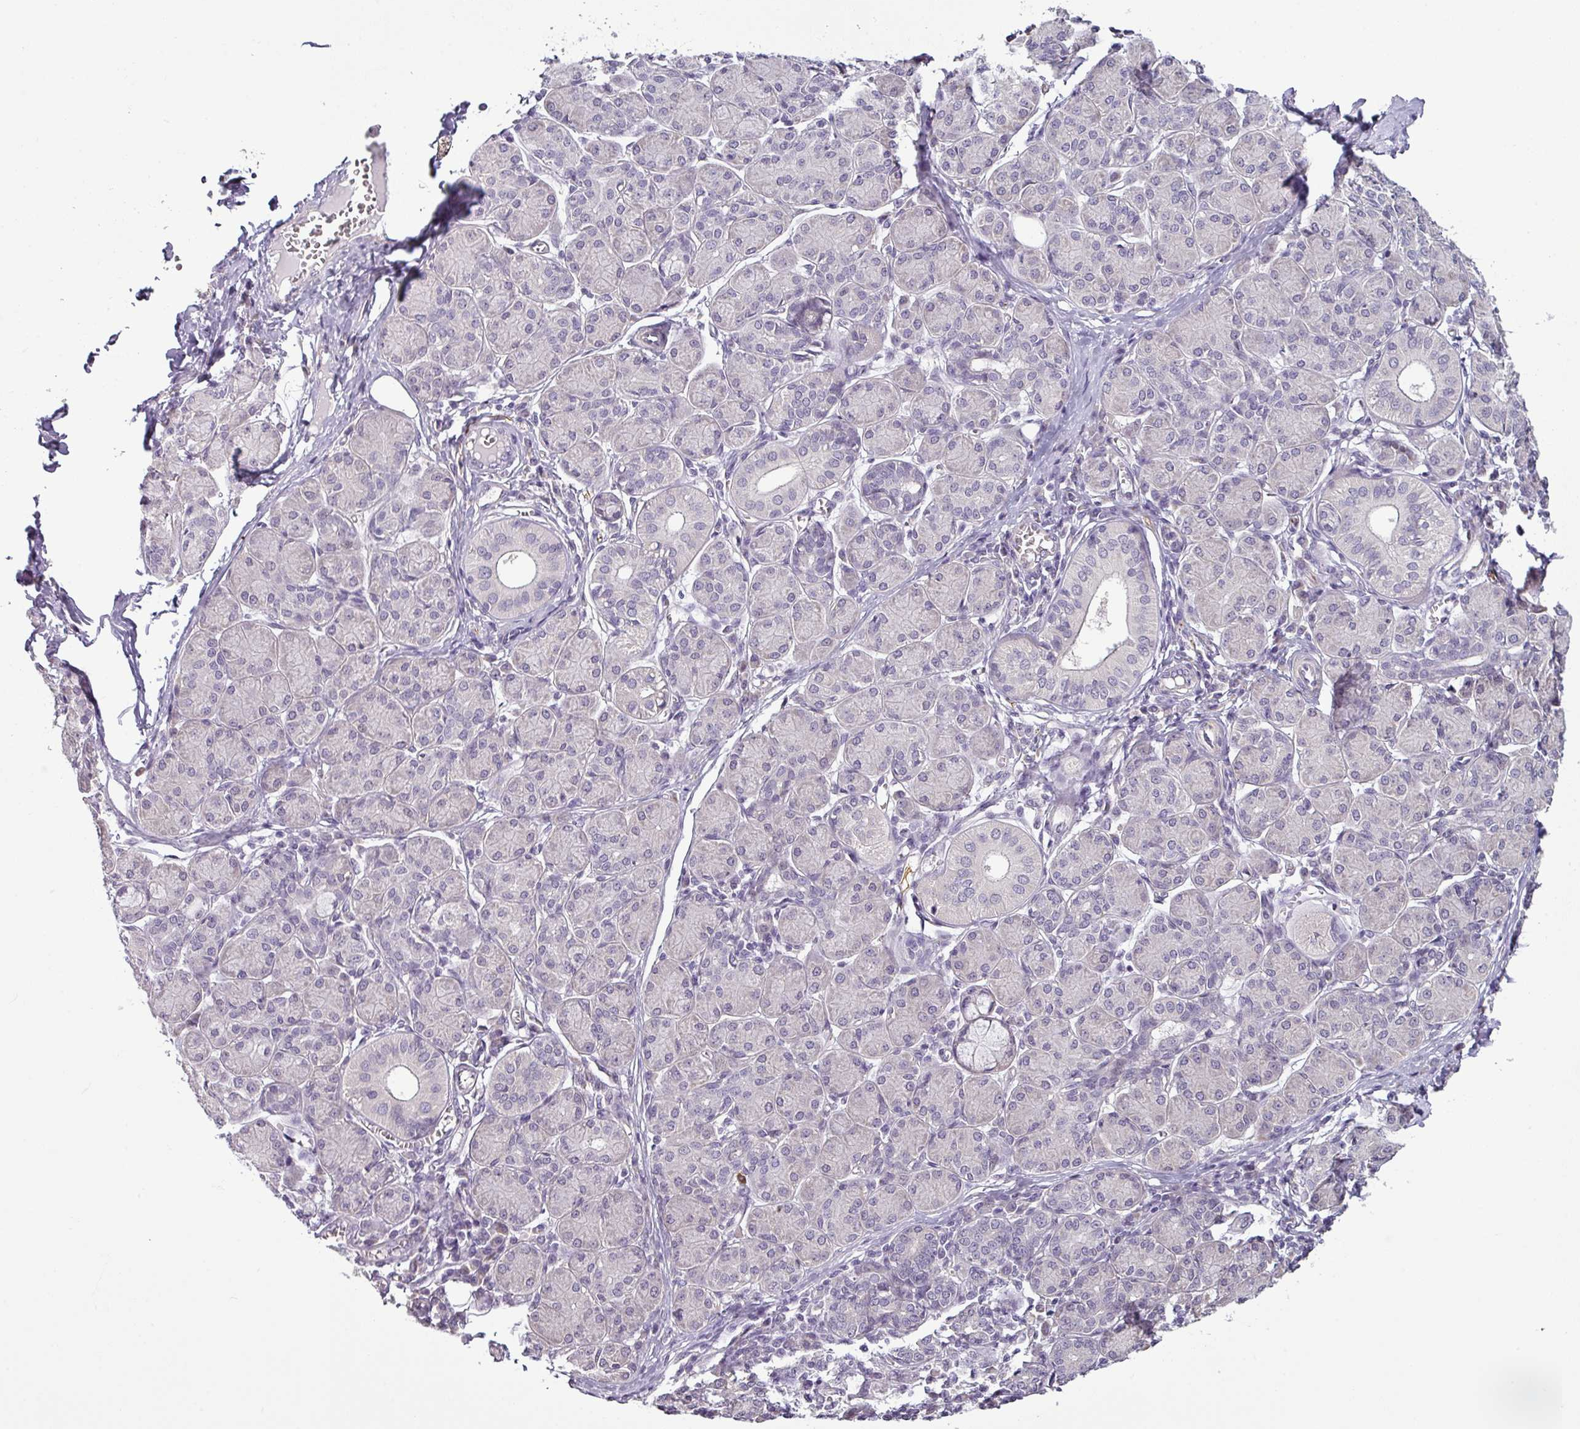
{"staining": {"intensity": "negative", "quantity": "none", "location": "none"}, "tissue": "salivary gland", "cell_type": "Glandular cells", "image_type": "normal", "snomed": [{"axis": "morphology", "description": "Normal tissue, NOS"}, {"axis": "morphology", "description": "Inflammation, NOS"}, {"axis": "topography", "description": "Lymph node"}, {"axis": "topography", "description": "Salivary gland"}], "caption": "A high-resolution image shows immunohistochemistry staining of normal salivary gland, which shows no significant positivity in glandular cells.", "gene": "OR52D1", "patient": {"sex": "male", "age": 3}}